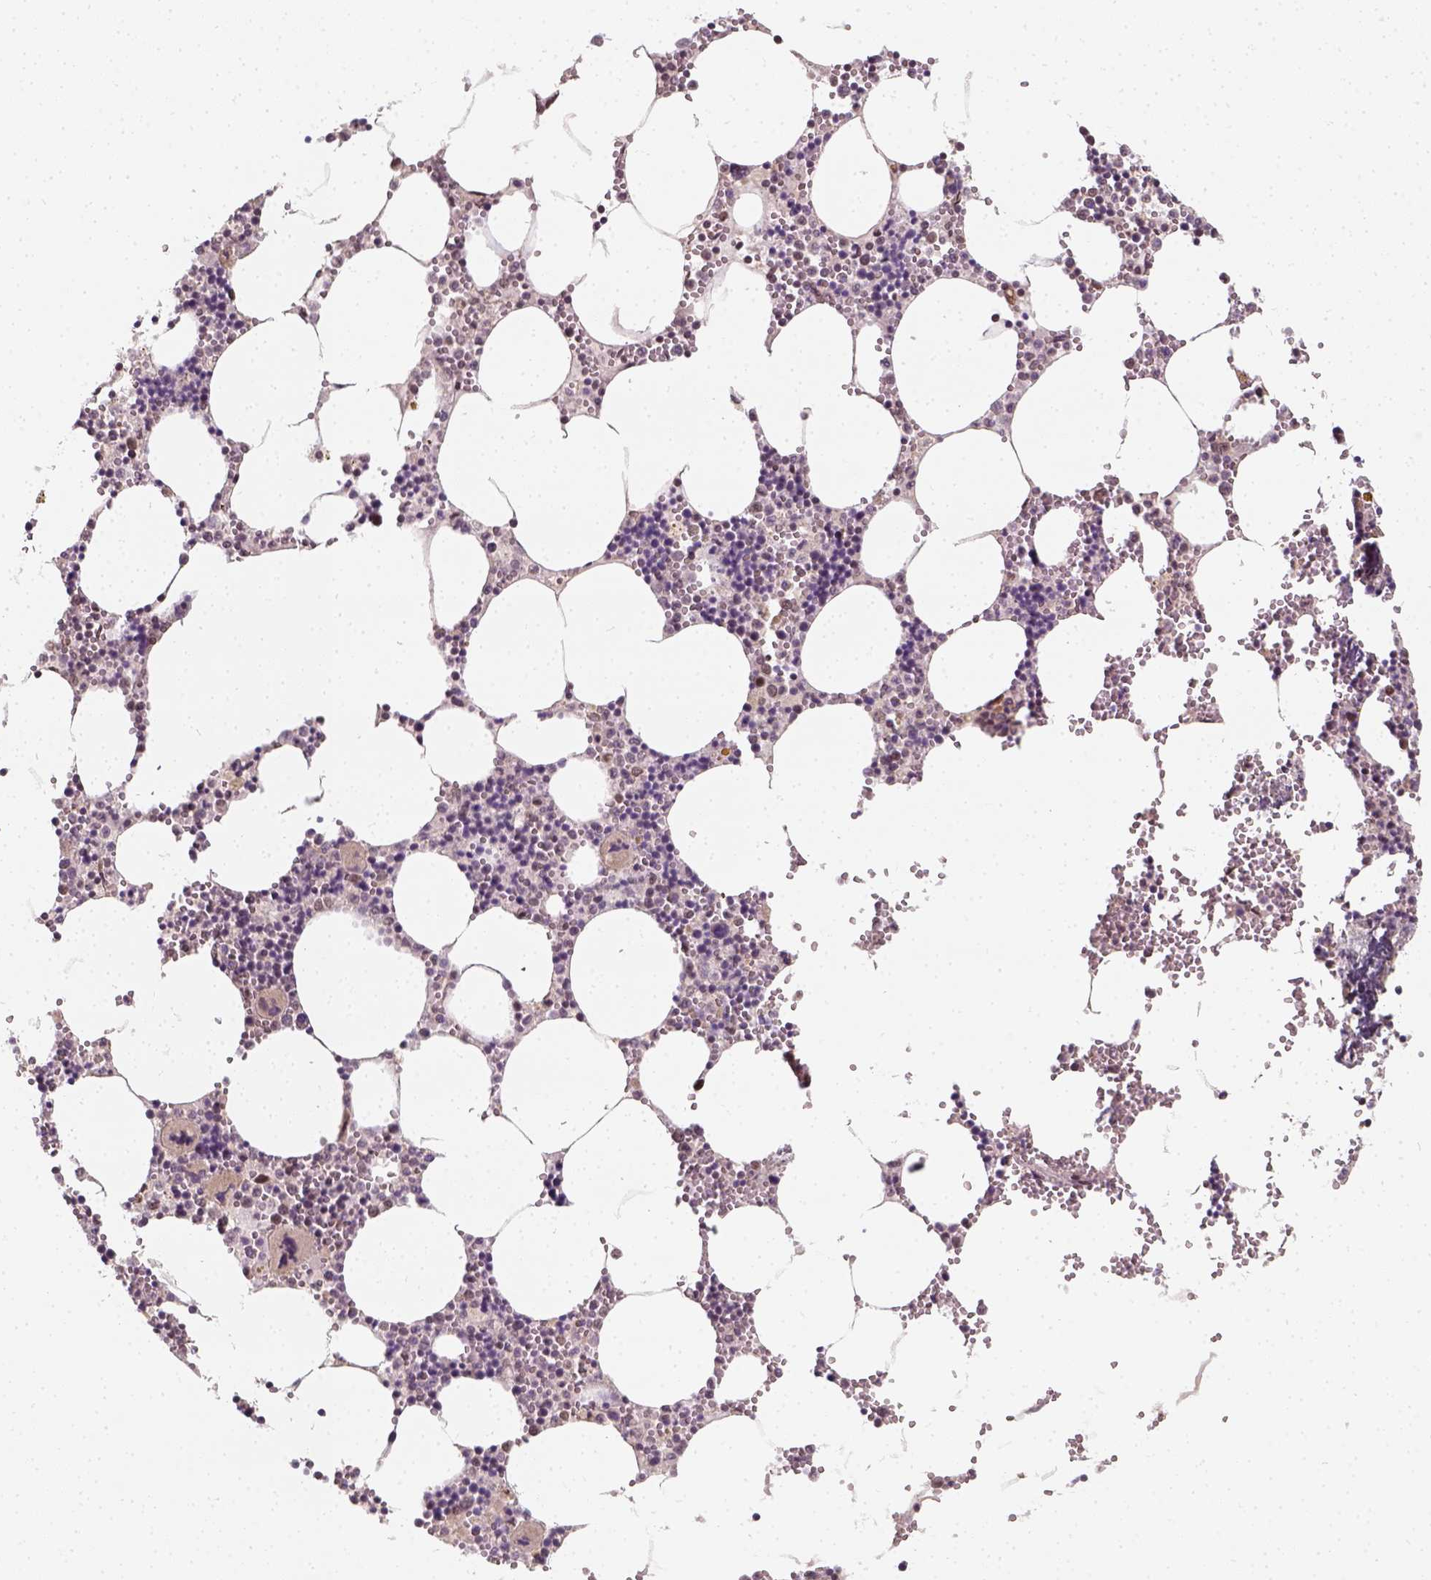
{"staining": {"intensity": "moderate", "quantity": "<25%", "location": "cytoplasmic/membranous"}, "tissue": "bone marrow", "cell_type": "Hematopoietic cells", "image_type": "normal", "snomed": [{"axis": "morphology", "description": "Normal tissue, NOS"}, {"axis": "topography", "description": "Bone marrow"}], "caption": "The image demonstrates staining of unremarkable bone marrow, revealing moderate cytoplasmic/membranous protein expression (brown color) within hematopoietic cells. (IHC, brightfield microscopy, high magnification).", "gene": "ZMAT3", "patient": {"sex": "male", "age": 54}}